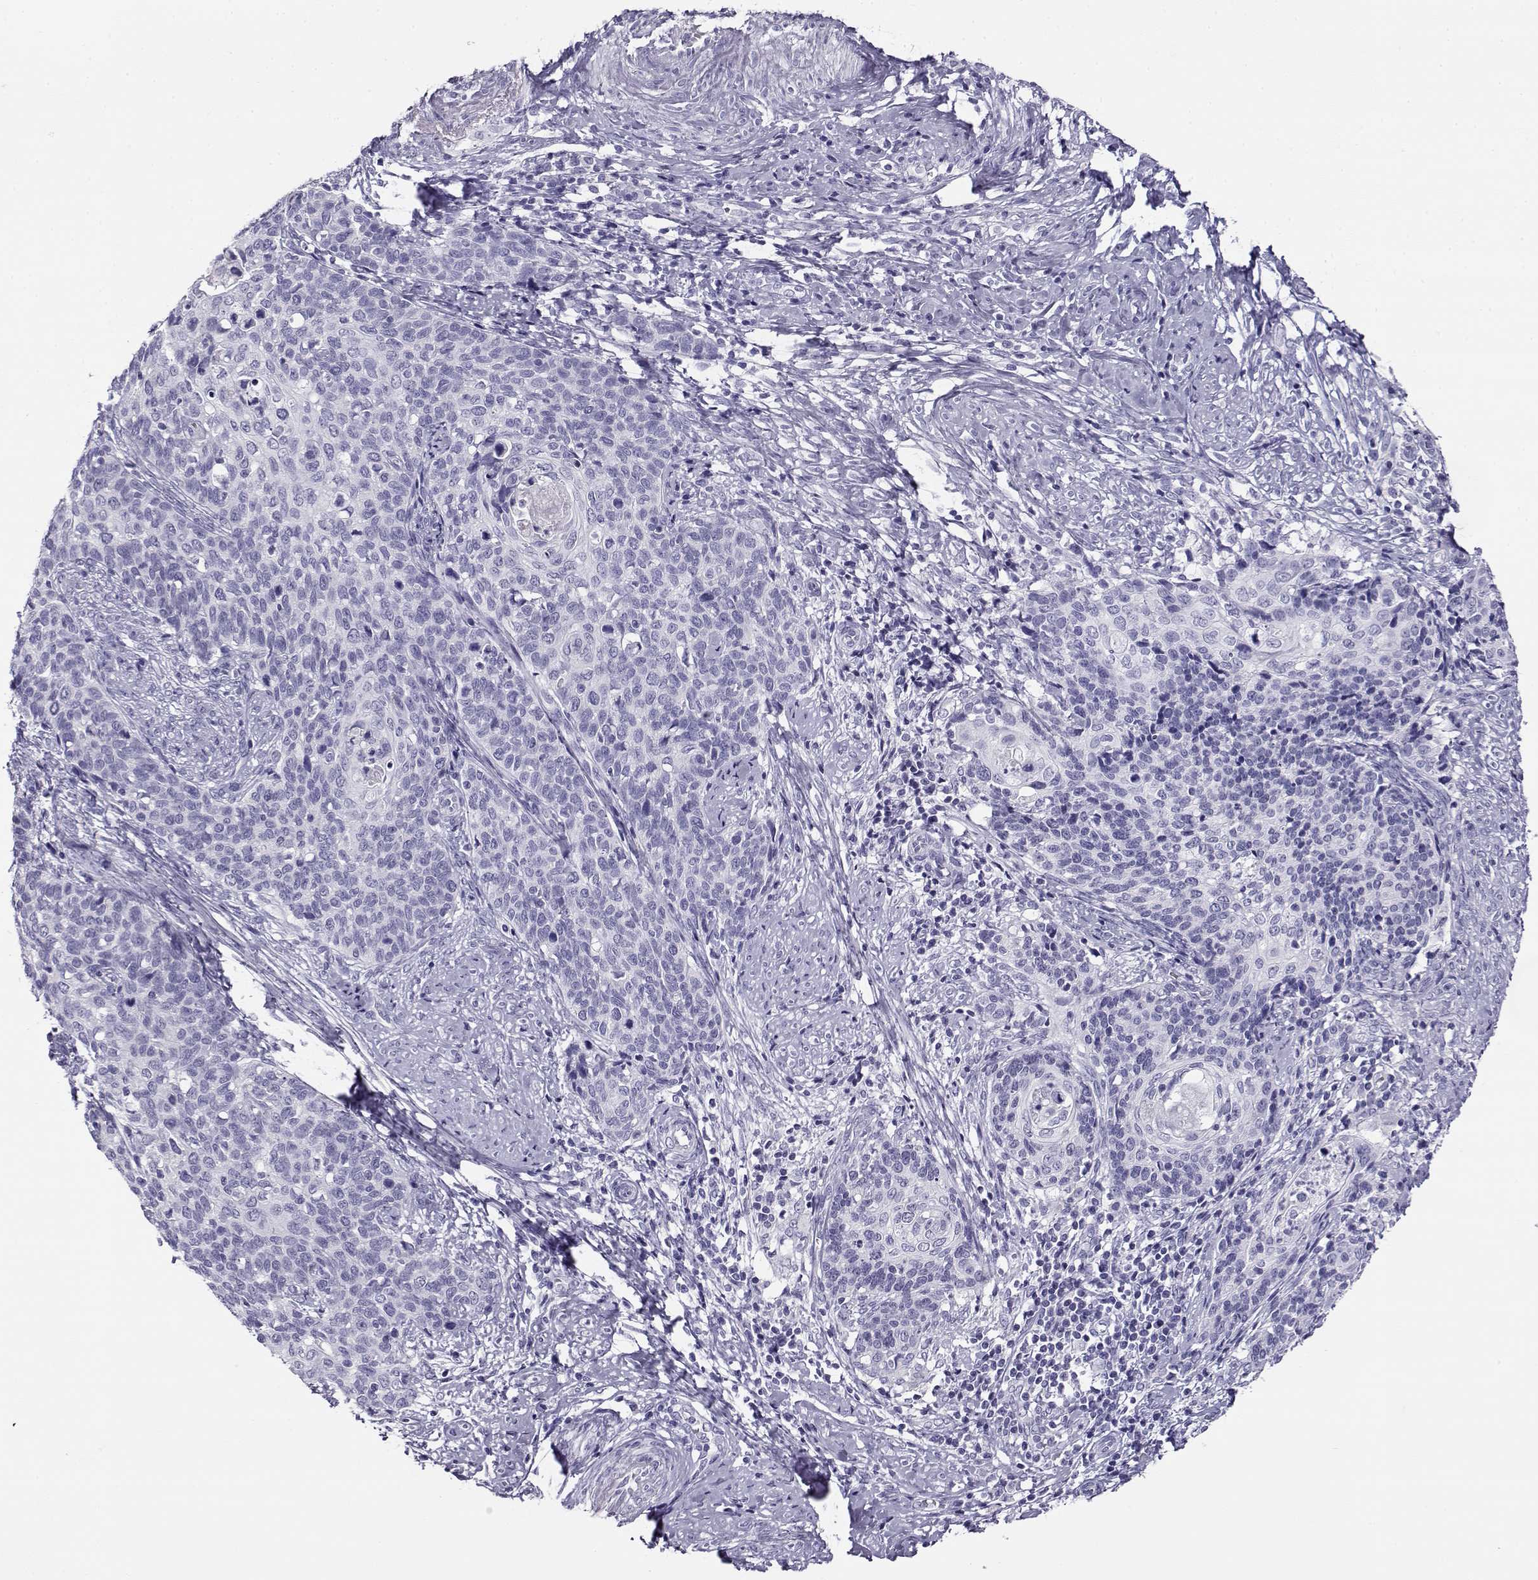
{"staining": {"intensity": "negative", "quantity": "none", "location": "none"}, "tissue": "cervical cancer", "cell_type": "Tumor cells", "image_type": "cancer", "snomed": [{"axis": "morphology", "description": "Squamous cell carcinoma, NOS"}, {"axis": "topography", "description": "Cervix"}], "caption": "High power microscopy micrograph of an IHC histopathology image of cervical cancer (squamous cell carcinoma), revealing no significant expression in tumor cells. Nuclei are stained in blue.", "gene": "CABS1", "patient": {"sex": "female", "age": 39}}